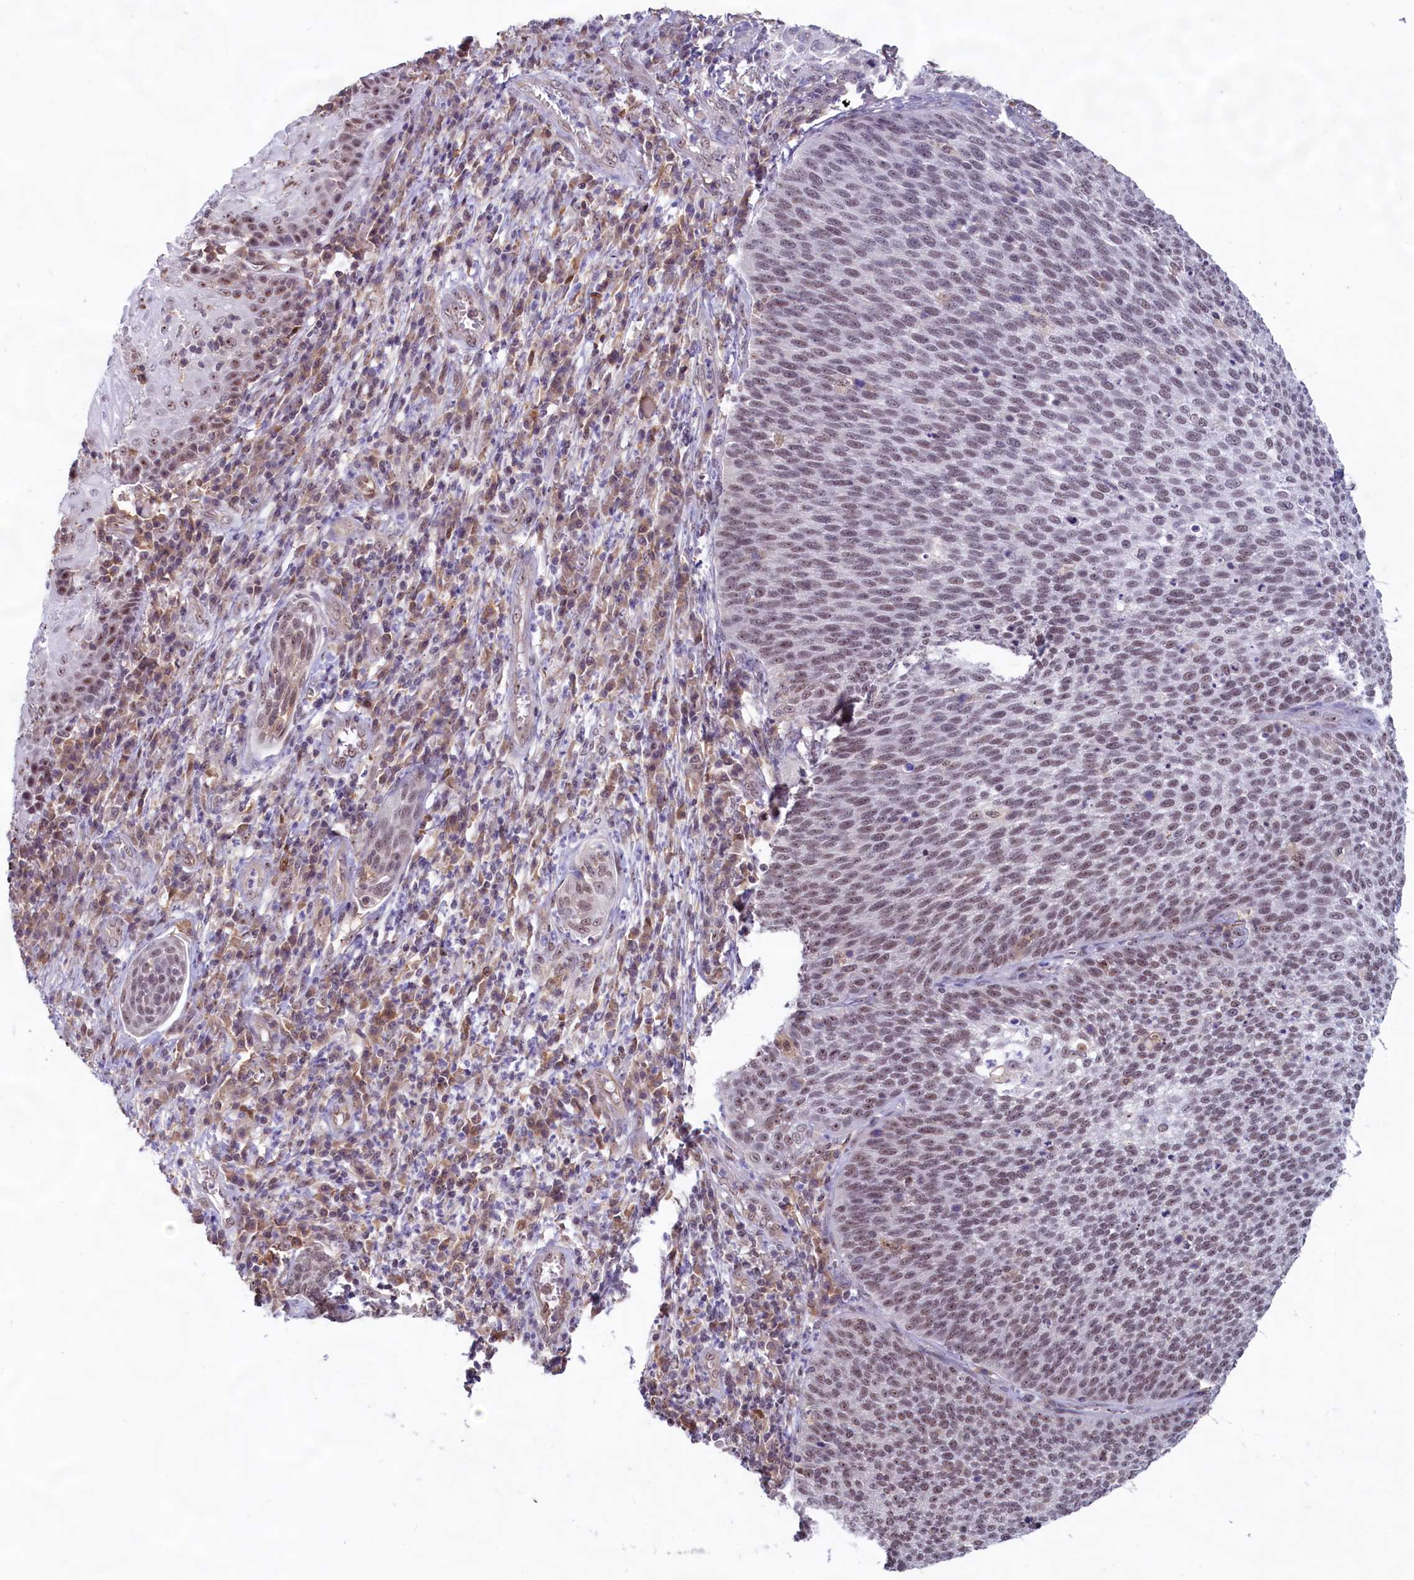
{"staining": {"intensity": "moderate", "quantity": "25%-75%", "location": "nuclear"}, "tissue": "cervical cancer", "cell_type": "Tumor cells", "image_type": "cancer", "snomed": [{"axis": "morphology", "description": "Squamous cell carcinoma, NOS"}, {"axis": "topography", "description": "Cervix"}], "caption": "Immunohistochemical staining of cervical squamous cell carcinoma reveals moderate nuclear protein staining in approximately 25%-75% of tumor cells. The protein of interest is shown in brown color, while the nuclei are stained blue.", "gene": "C1D", "patient": {"sex": "female", "age": 34}}